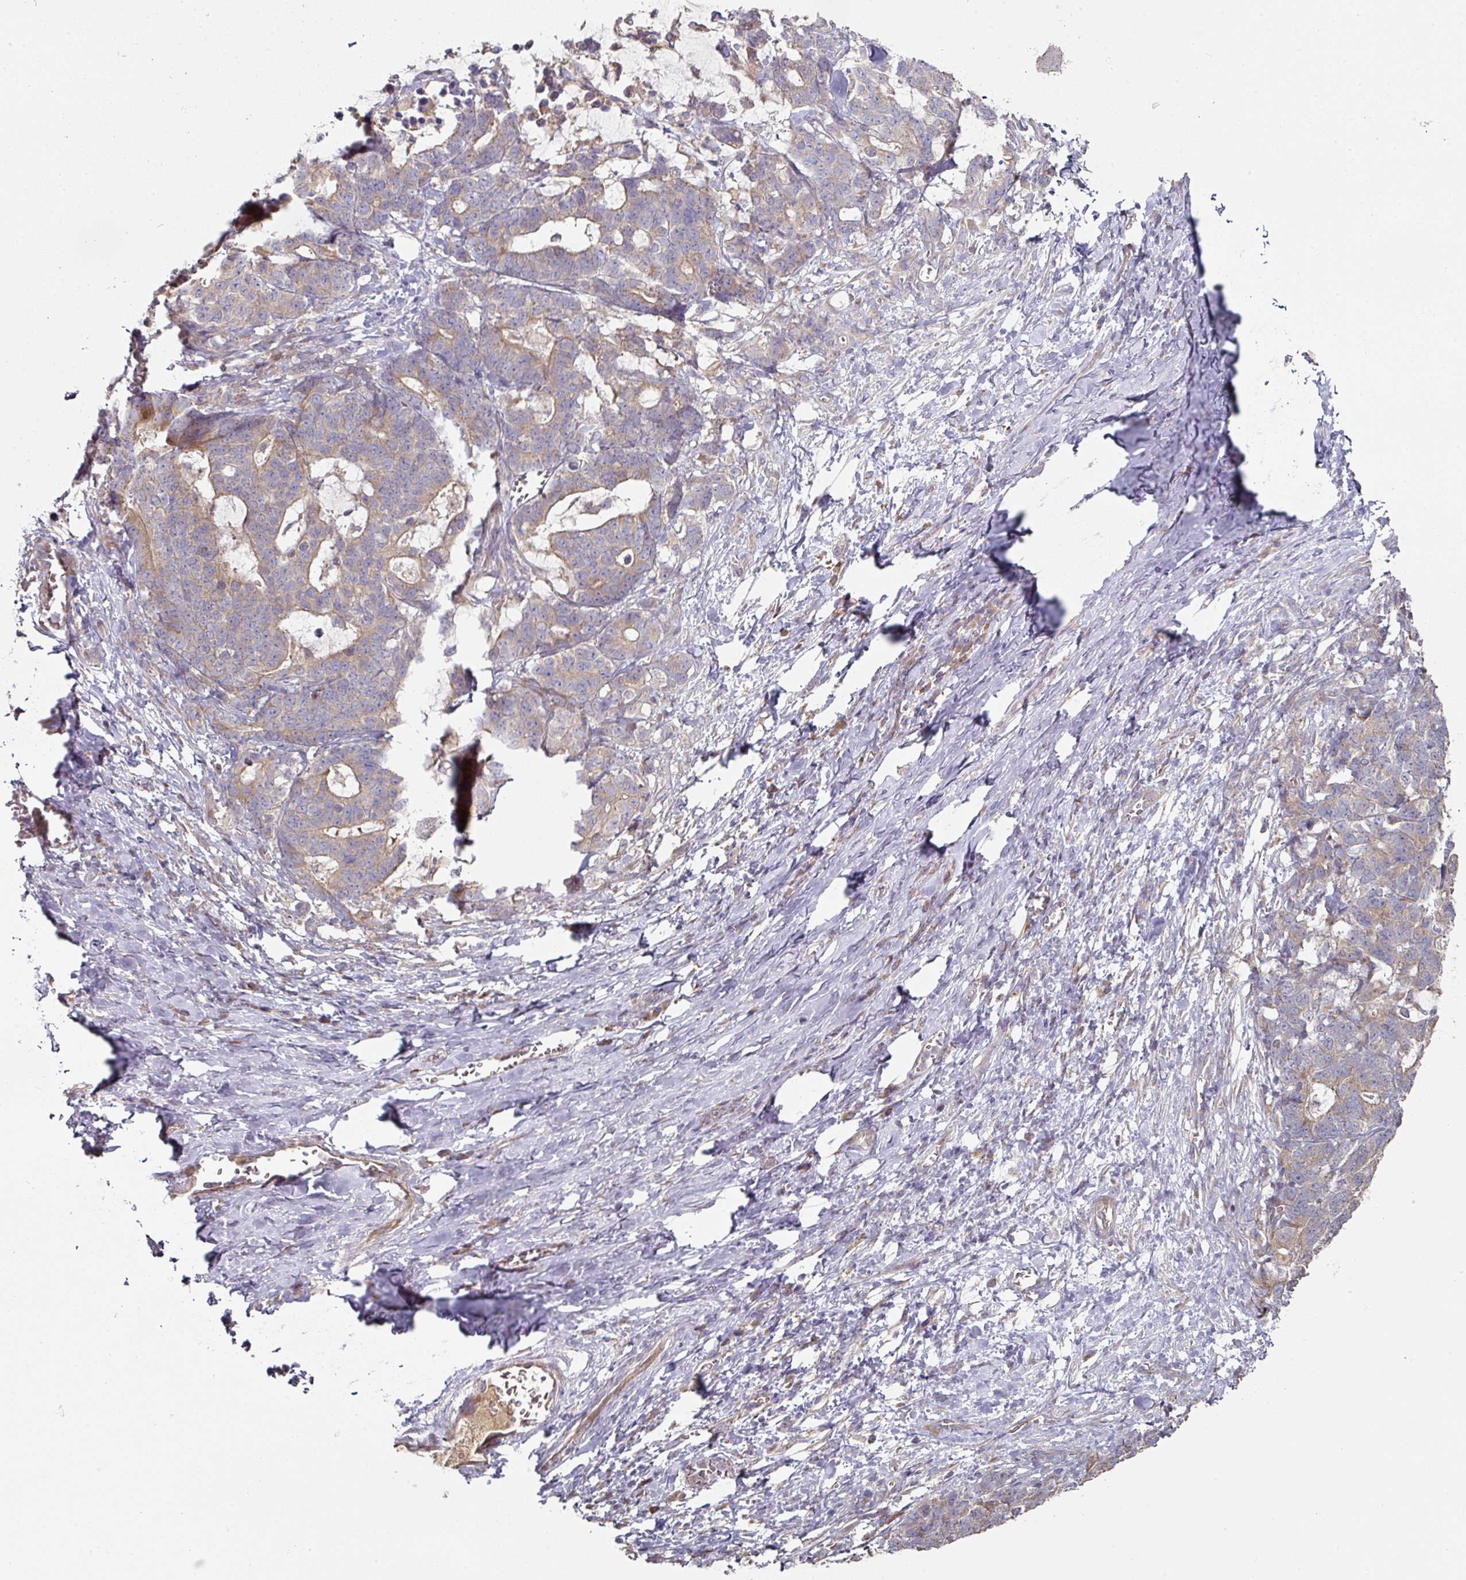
{"staining": {"intensity": "weak", "quantity": "<25%", "location": "cytoplasmic/membranous"}, "tissue": "stomach cancer", "cell_type": "Tumor cells", "image_type": "cancer", "snomed": [{"axis": "morphology", "description": "Normal tissue, NOS"}, {"axis": "morphology", "description": "Adenocarcinoma, NOS"}, {"axis": "topography", "description": "Stomach"}], "caption": "Protein analysis of adenocarcinoma (stomach) displays no significant positivity in tumor cells.", "gene": "DNAJC7", "patient": {"sex": "female", "age": 64}}